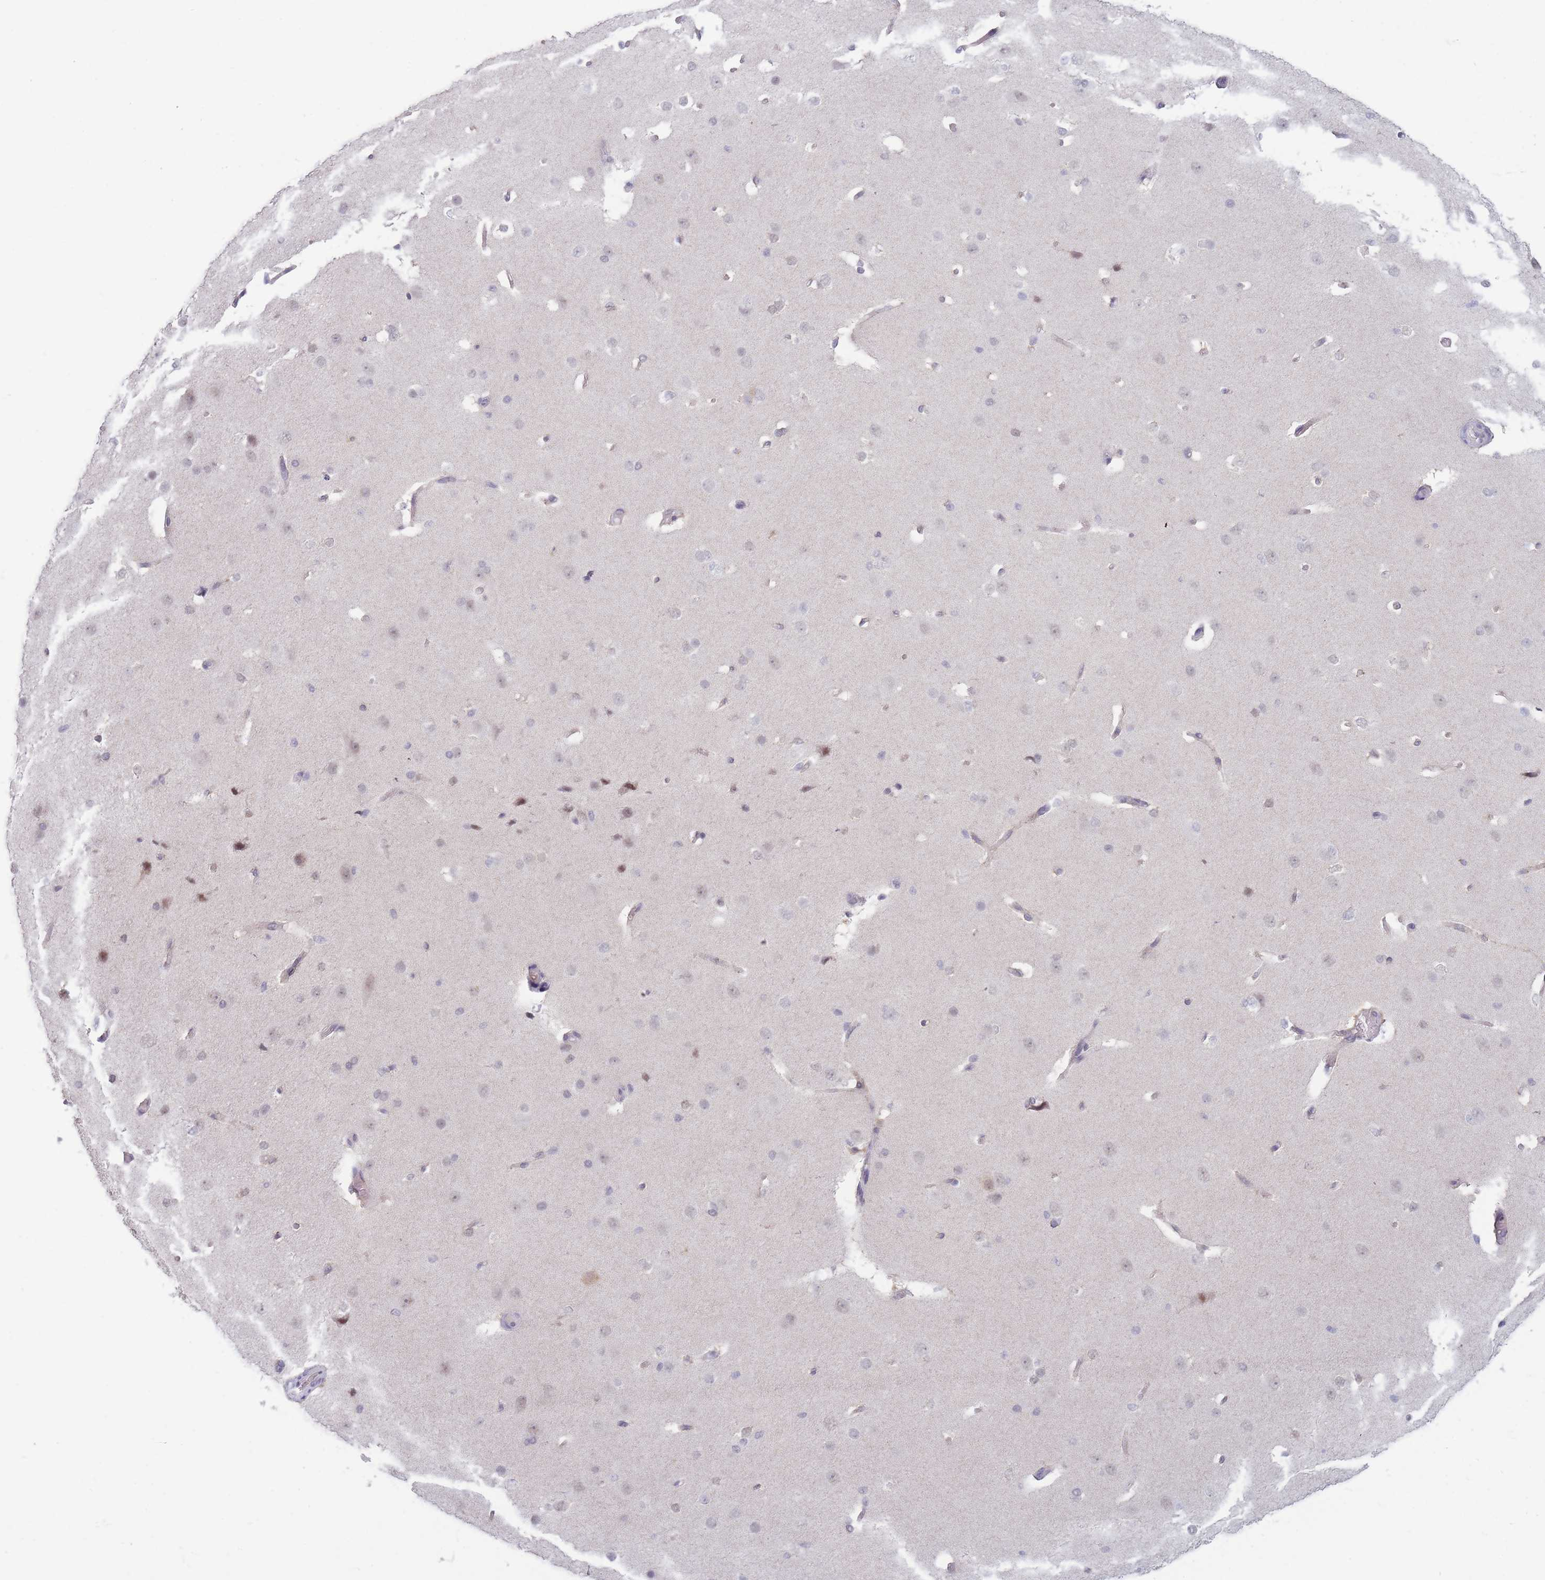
{"staining": {"intensity": "negative", "quantity": "none", "location": "none"}, "tissue": "cerebral cortex", "cell_type": "Endothelial cells", "image_type": "normal", "snomed": [{"axis": "morphology", "description": "Normal tissue, NOS"}, {"axis": "morphology", "description": "Inflammation, NOS"}, {"axis": "topography", "description": "Cerebral cortex"}], "caption": "Immunohistochemistry photomicrograph of benign cerebral cortex stained for a protein (brown), which shows no positivity in endothelial cells.", "gene": "ARID3B", "patient": {"sex": "male", "age": 6}}